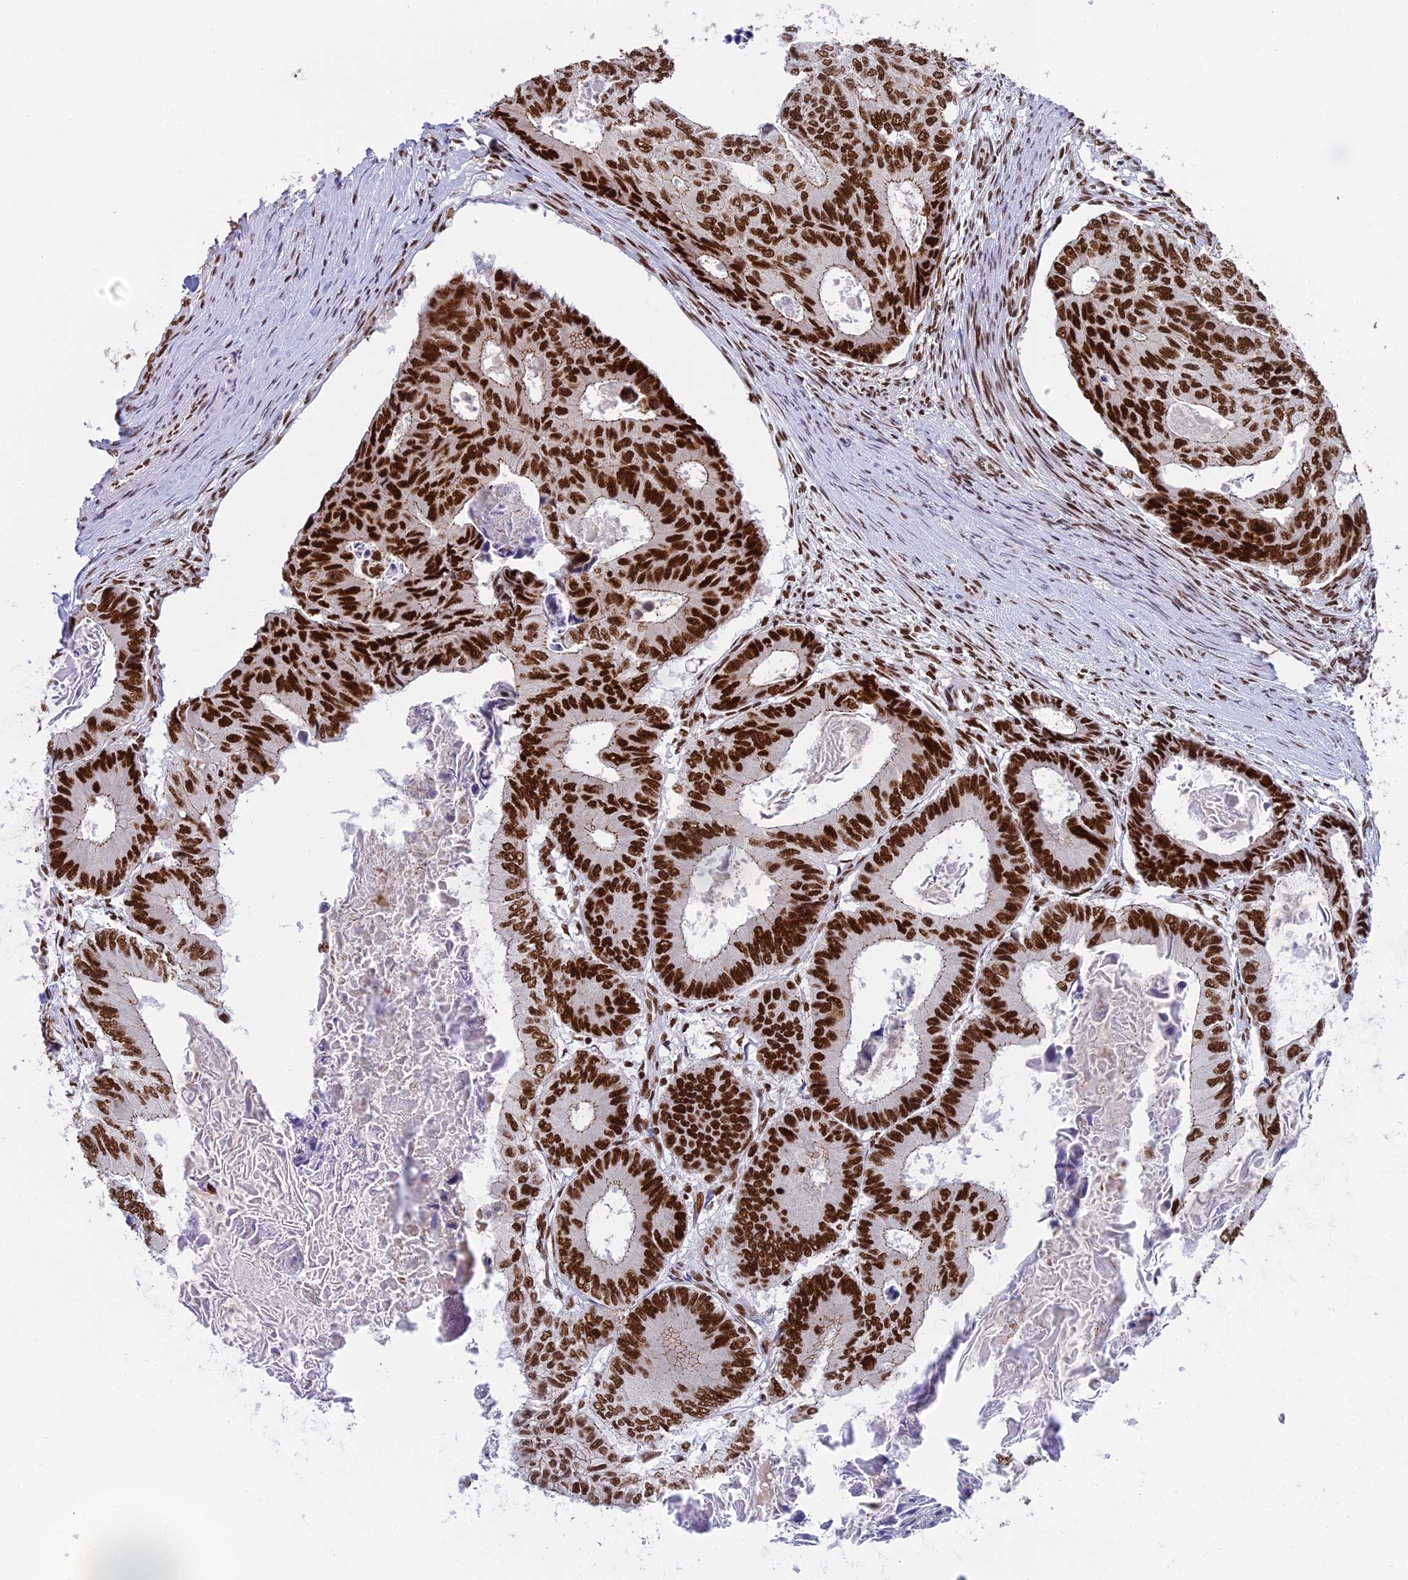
{"staining": {"intensity": "strong", "quantity": ">75%", "location": "nuclear"}, "tissue": "colorectal cancer", "cell_type": "Tumor cells", "image_type": "cancer", "snomed": [{"axis": "morphology", "description": "Adenocarcinoma, NOS"}, {"axis": "topography", "description": "Colon"}], "caption": "This is an image of immunohistochemistry staining of colorectal adenocarcinoma, which shows strong positivity in the nuclear of tumor cells.", "gene": "EEF1AKMT3", "patient": {"sex": "male", "age": 85}}